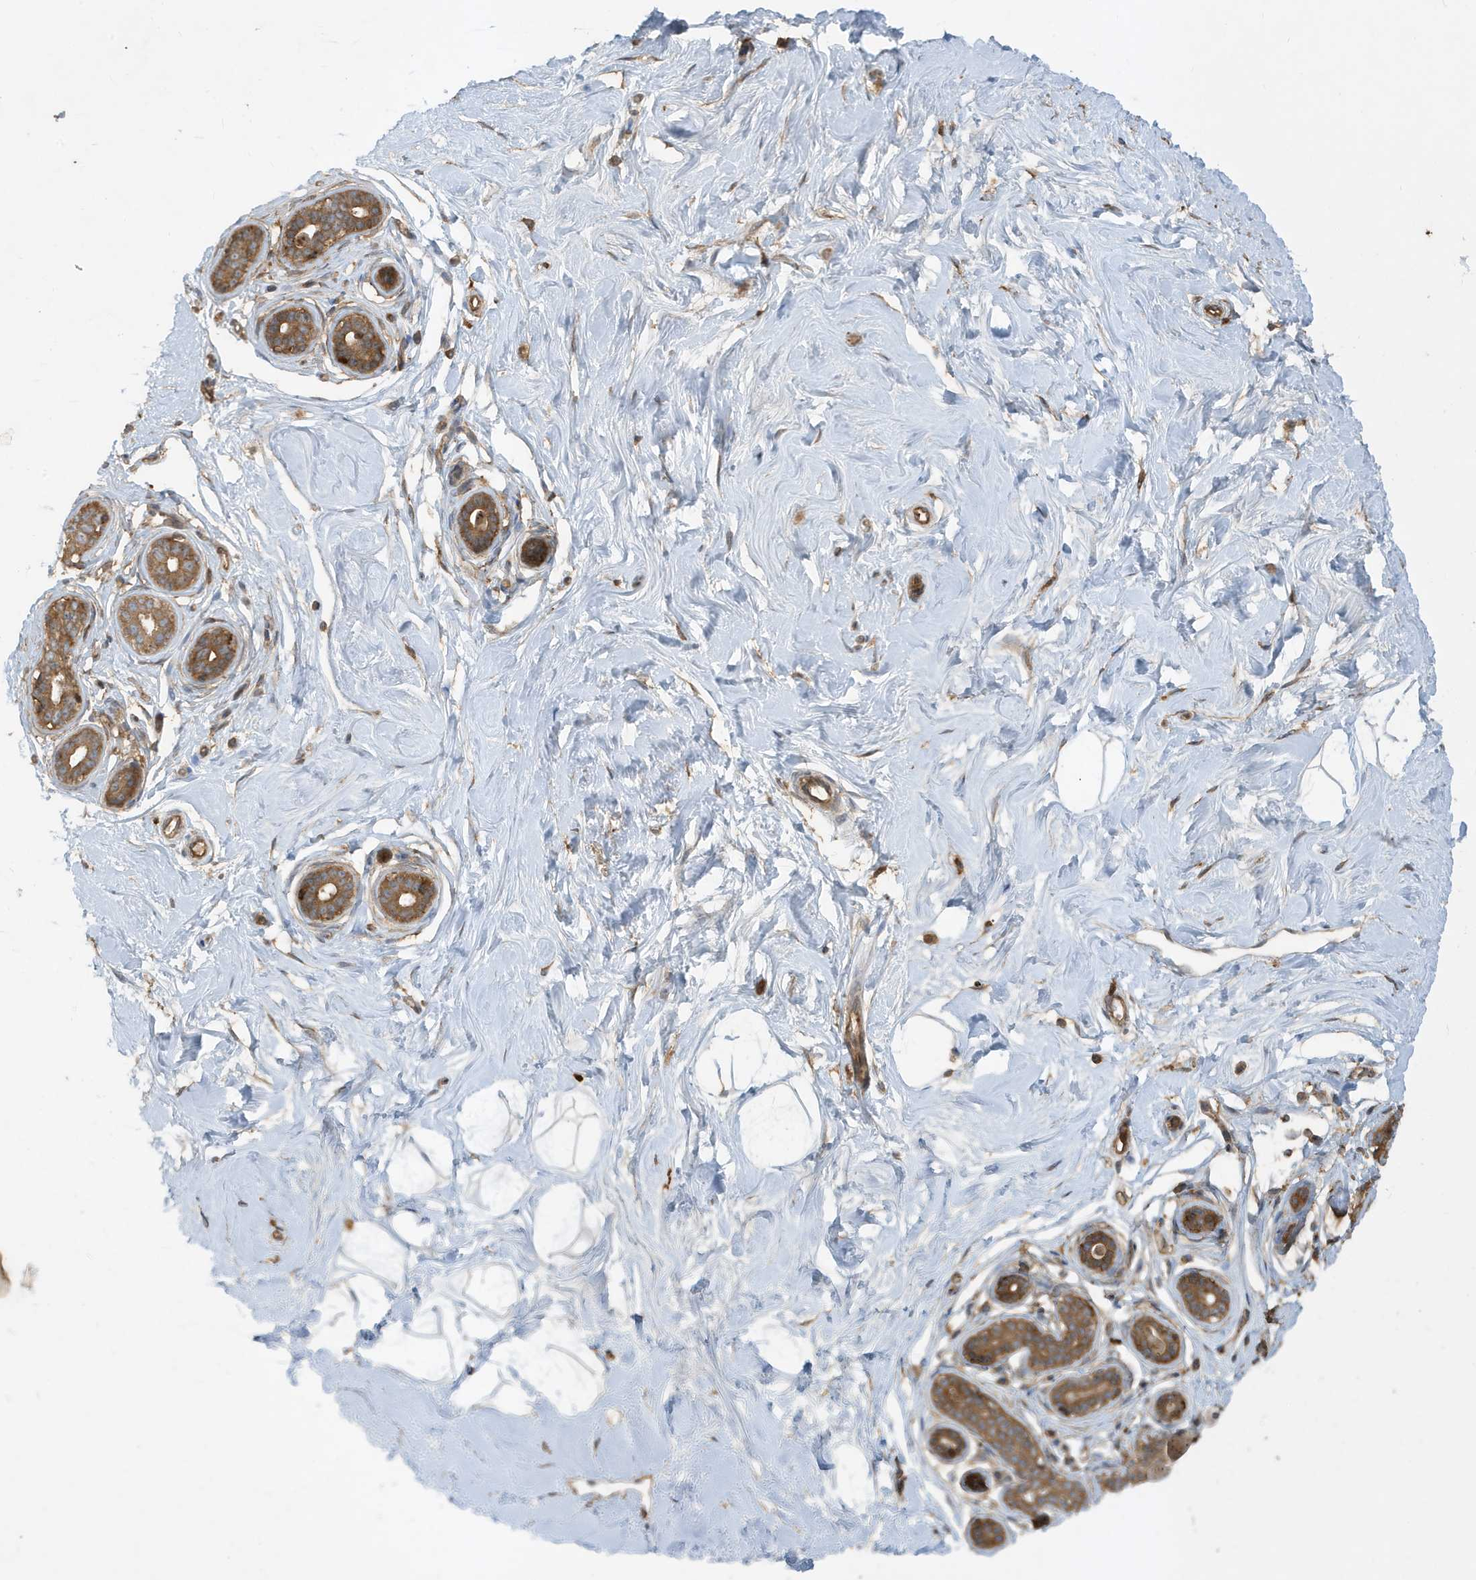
{"staining": {"intensity": "weak", "quantity": ">75%", "location": "cytoplasmic/membranous"}, "tissue": "breast", "cell_type": "Adipocytes", "image_type": "normal", "snomed": [{"axis": "morphology", "description": "Normal tissue, NOS"}, {"axis": "morphology", "description": "Adenoma, NOS"}, {"axis": "topography", "description": "Breast"}], "caption": "A micrograph of human breast stained for a protein shows weak cytoplasmic/membranous brown staining in adipocytes. (DAB (3,3'-diaminobenzidine) IHC with brightfield microscopy, high magnification).", "gene": "ABTB1", "patient": {"sex": "female", "age": 23}}